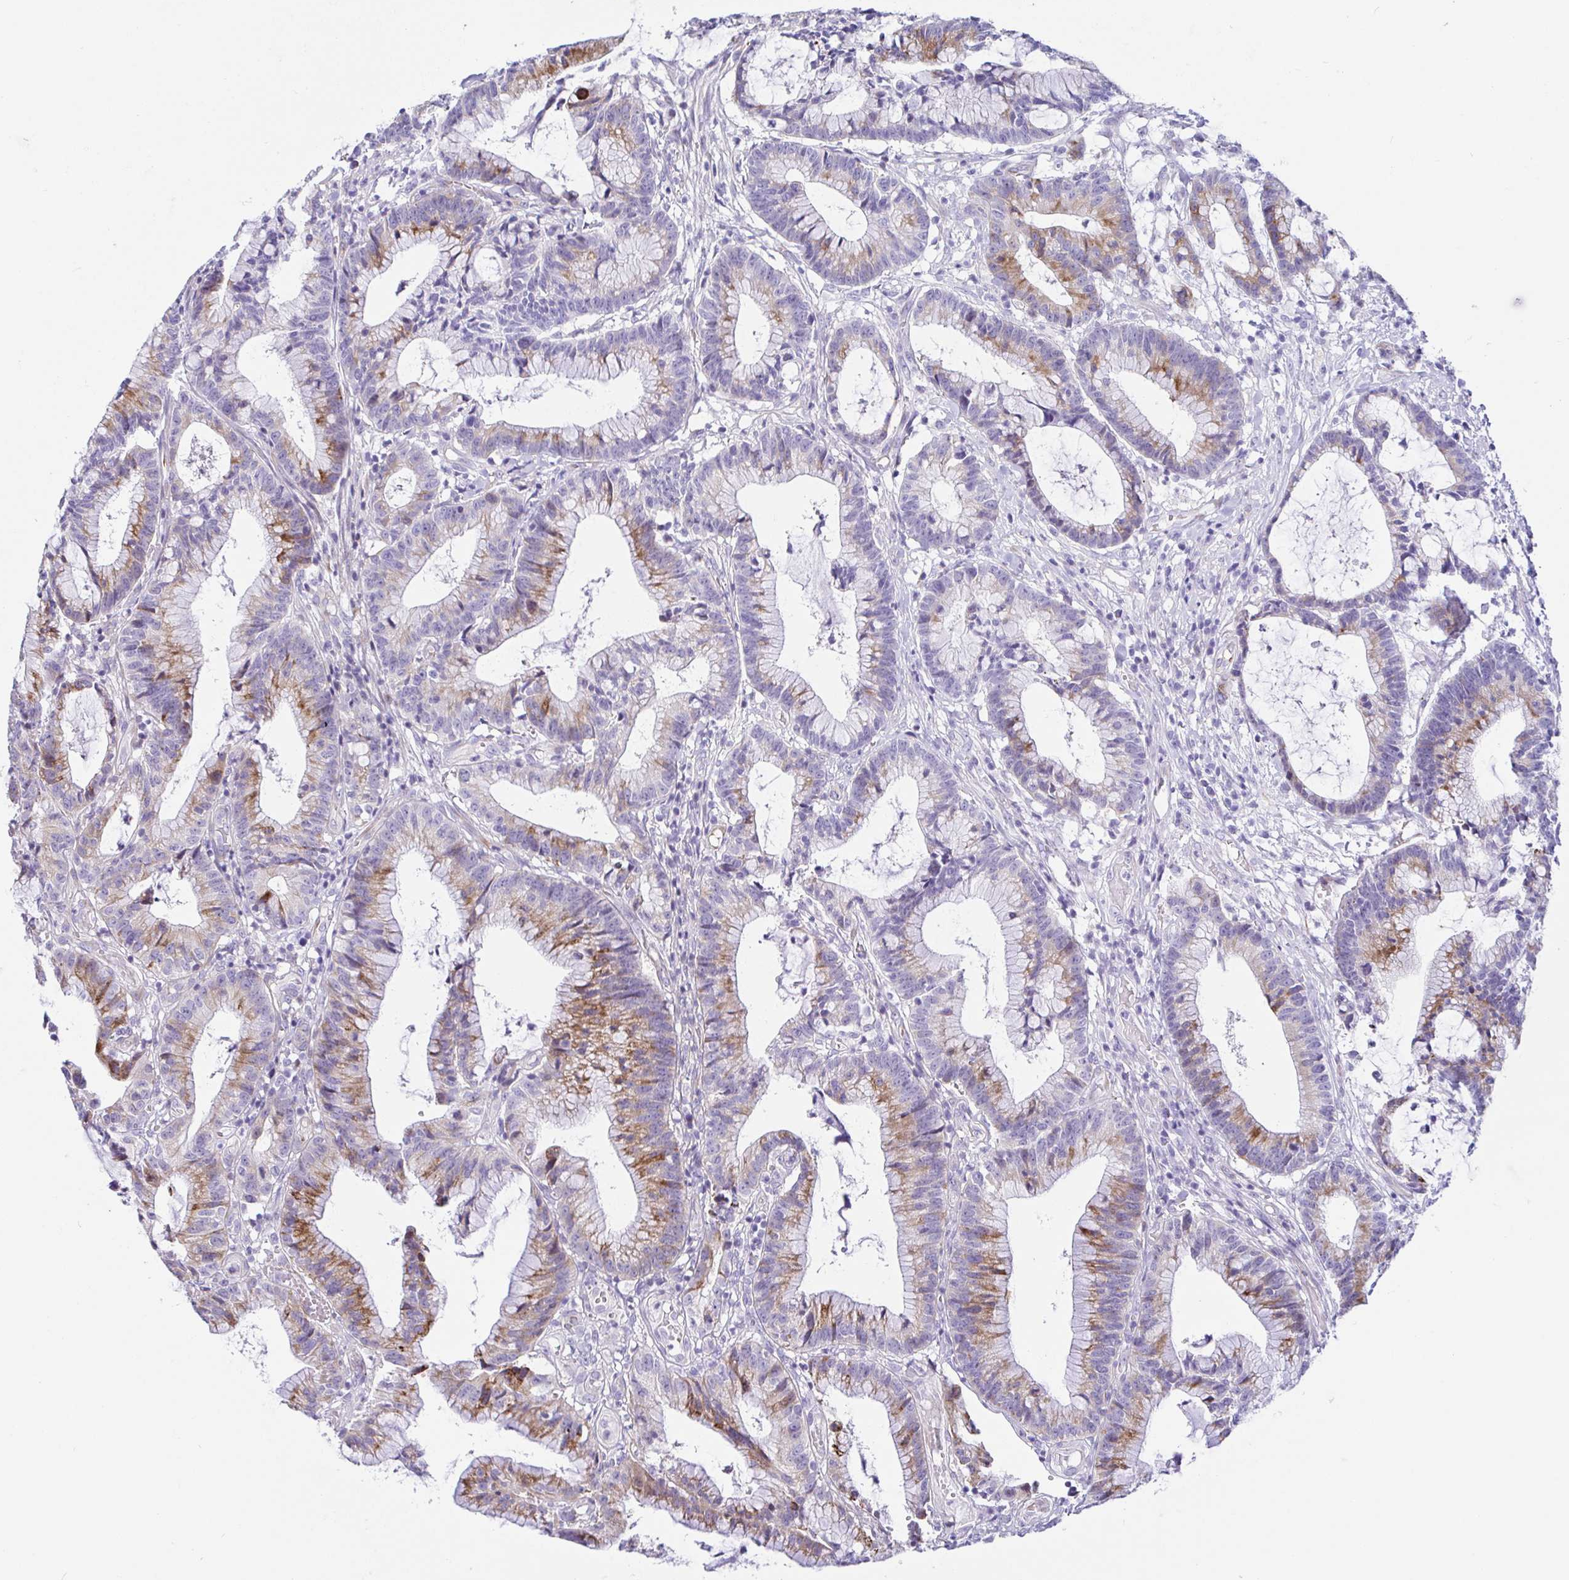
{"staining": {"intensity": "moderate", "quantity": "25%-75%", "location": "cytoplasmic/membranous"}, "tissue": "colorectal cancer", "cell_type": "Tumor cells", "image_type": "cancer", "snomed": [{"axis": "morphology", "description": "Adenocarcinoma, NOS"}, {"axis": "topography", "description": "Colon"}], "caption": "Colorectal cancer (adenocarcinoma) stained for a protein (brown) reveals moderate cytoplasmic/membranous positive expression in about 25%-75% of tumor cells.", "gene": "PINLYP", "patient": {"sex": "female", "age": 78}}